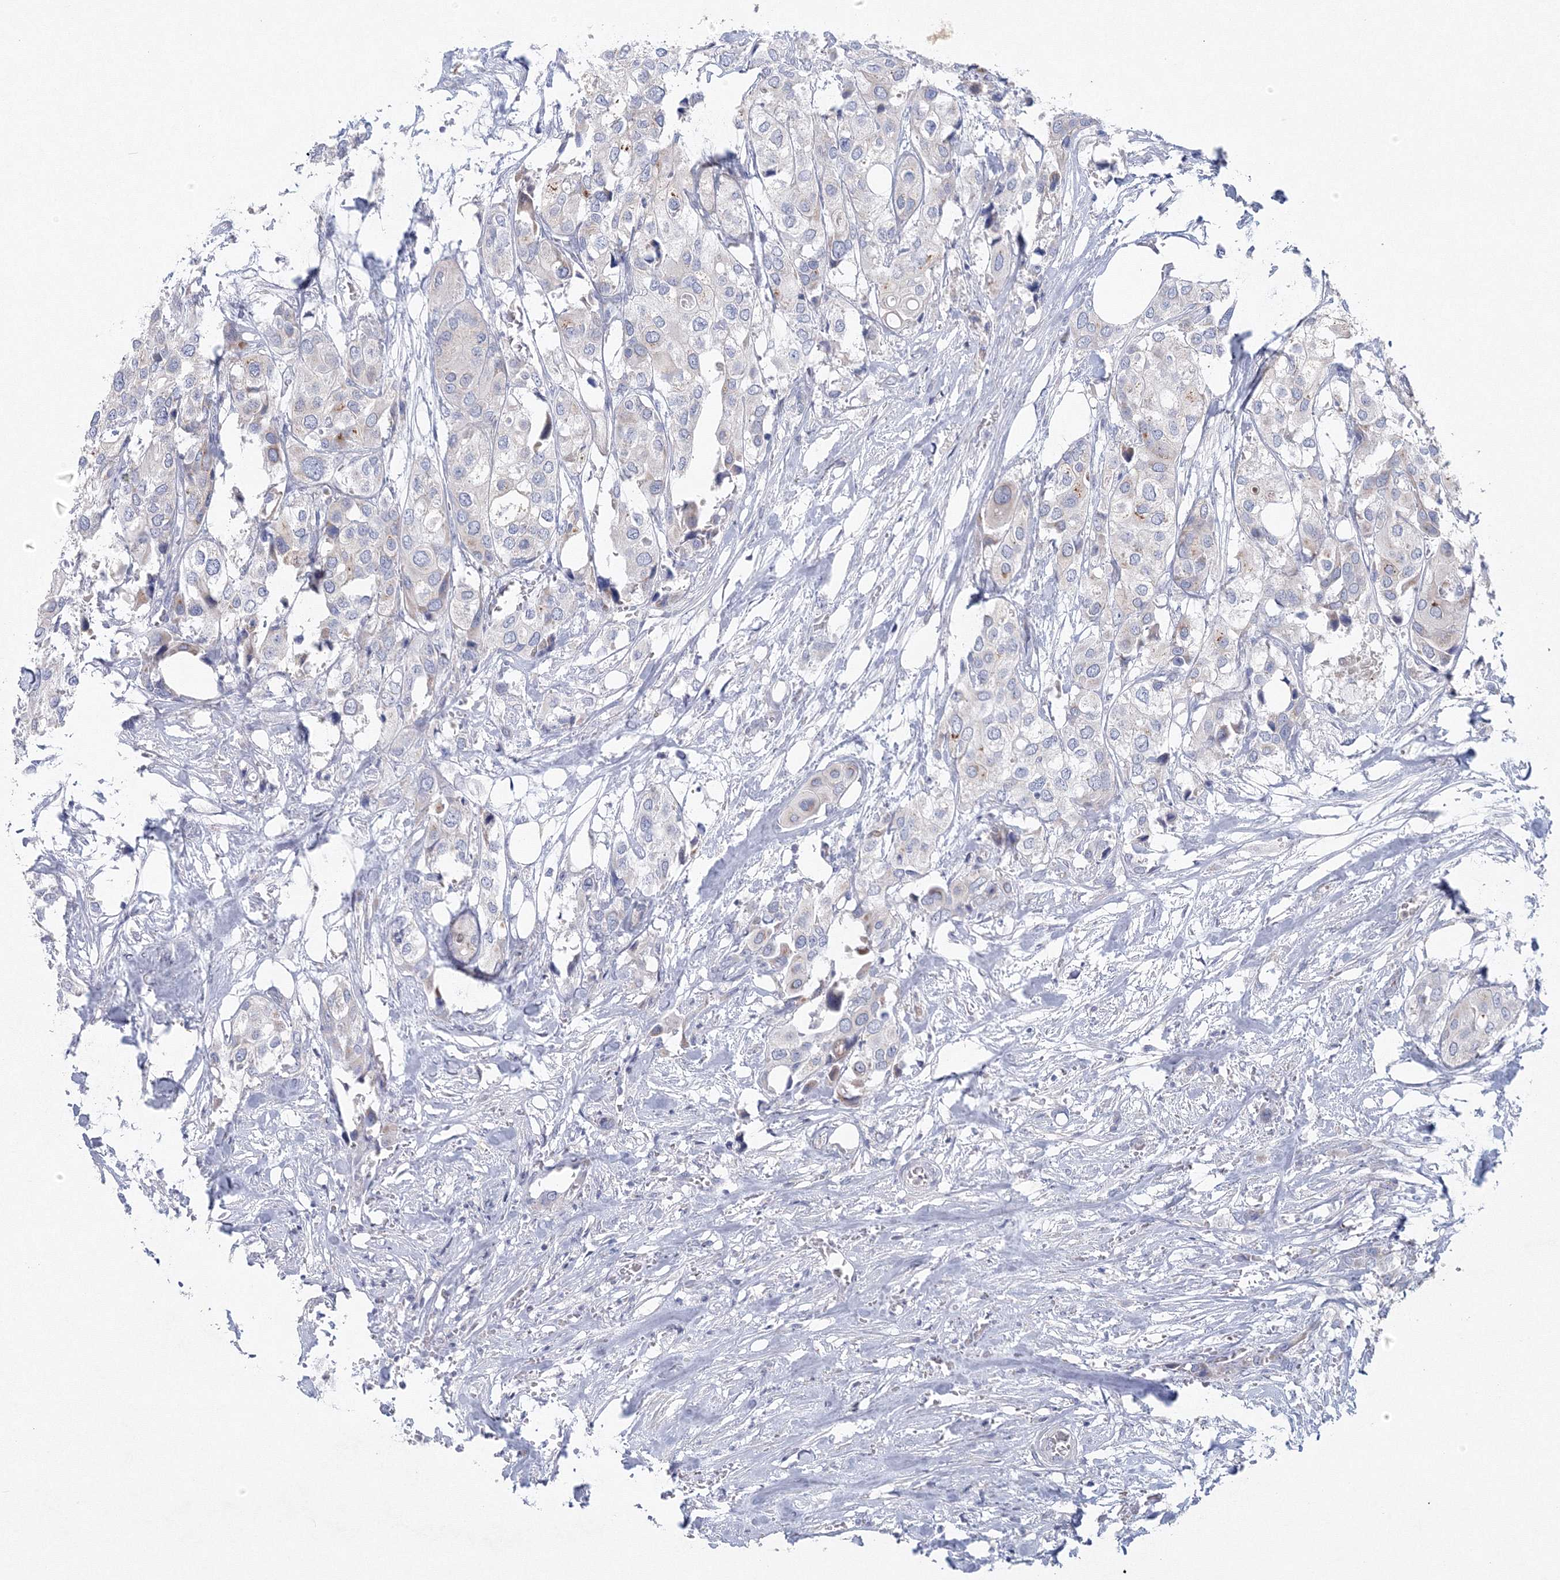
{"staining": {"intensity": "negative", "quantity": "none", "location": "none"}, "tissue": "urothelial cancer", "cell_type": "Tumor cells", "image_type": "cancer", "snomed": [{"axis": "morphology", "description": "Urothelial carcinoma, High grade"}, {"axis": "topography", "description": "Urinary bladder"}], "caption": "Immunohistochemistry of human high-grade urothelial carcinoma displays no expression in tumor cells. (Stains: DAB IHC with hematoxylin counter stain, Microscopy: brightfield microscopy at high magnification).", "gene": "NIPAL1", "patient": {"sex": "male", "age": 64}}